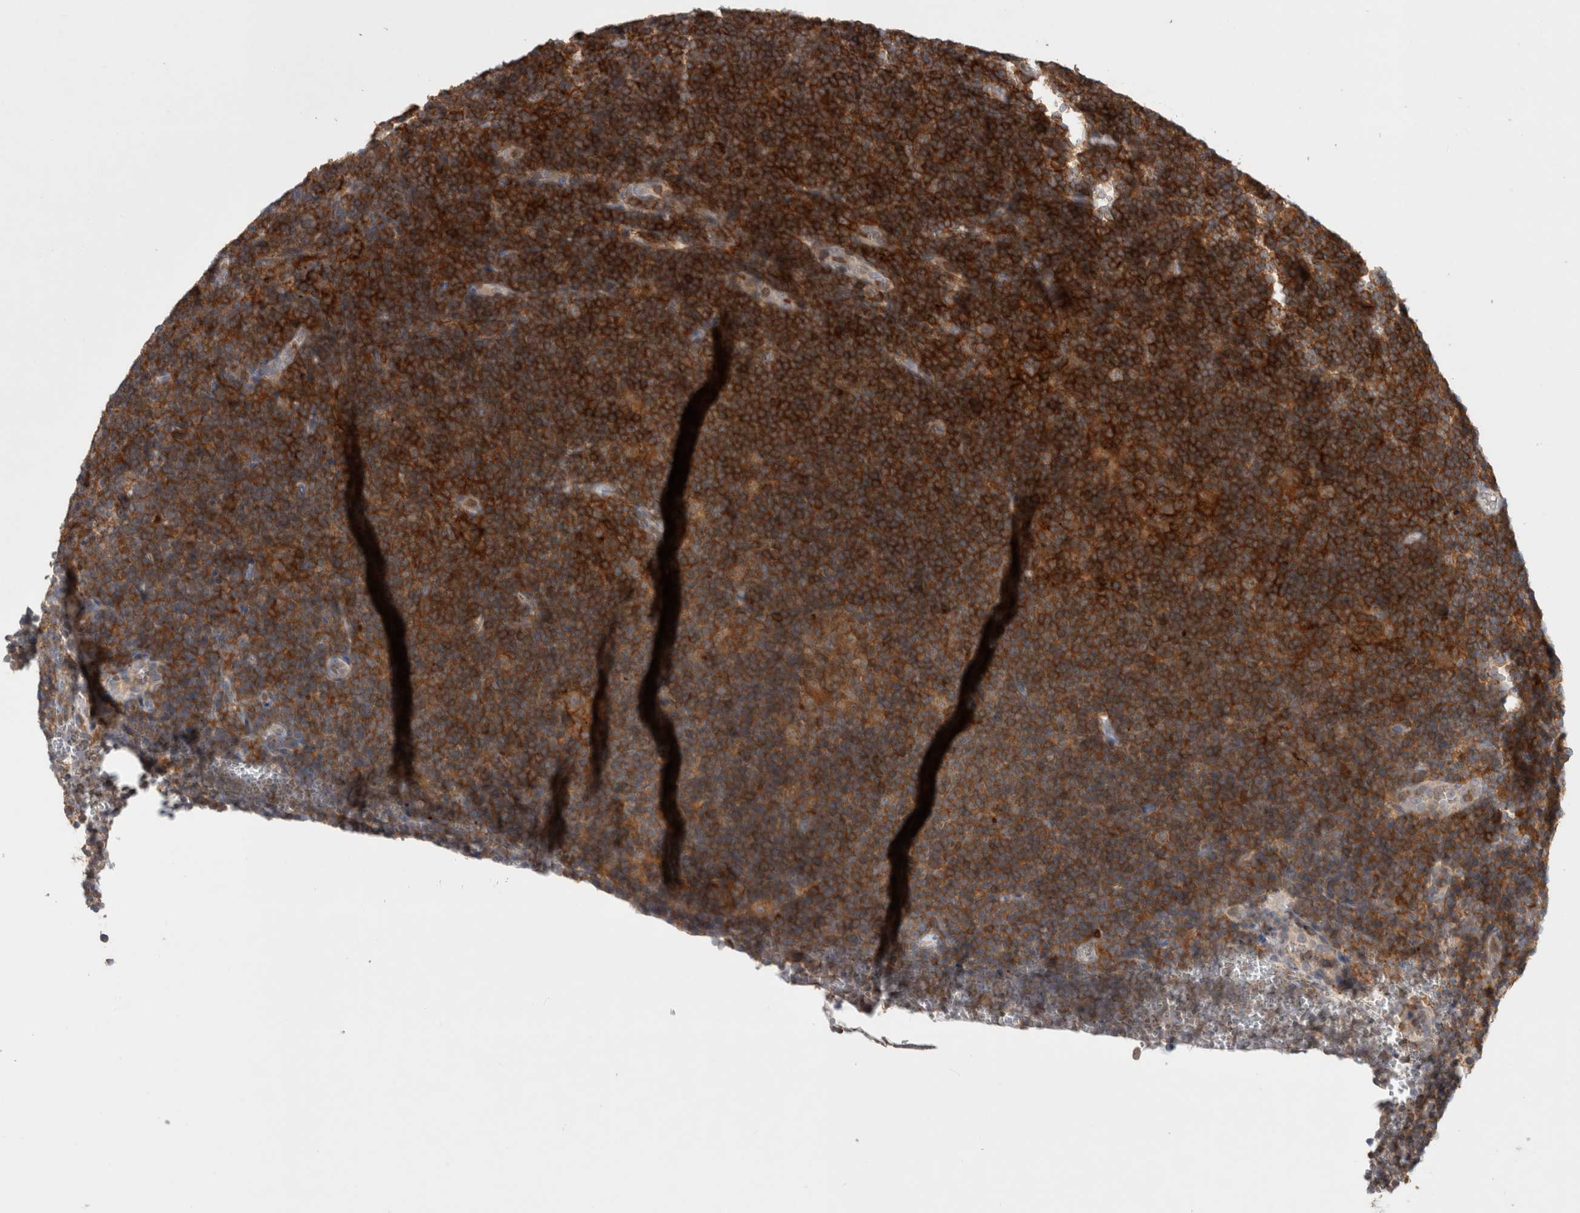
{"staining": {"intensity": "moderate", "quantity": ">75%", "location": "cytoplasmic/membranous"}, "tissue": "lymphoma", "cell_type": "Tumor cells", "image_type": "cancer", "snomed": [{"axis": "morphology", "description": "Hodgkin's disease, NOS"}, {"axis": "topography", "description": "Lymph node"}], "caption": "Protein analysis of lymphoma tissue displays moderate cytoplasmic/membranous expression in about >75% of tumor cells. (DAB (3,3'-diaminobenzidine) IHC with brightfield microscopy, high magnification).", "gene": "GFRA2", "patient": {"sex": "female", "age": 57}}